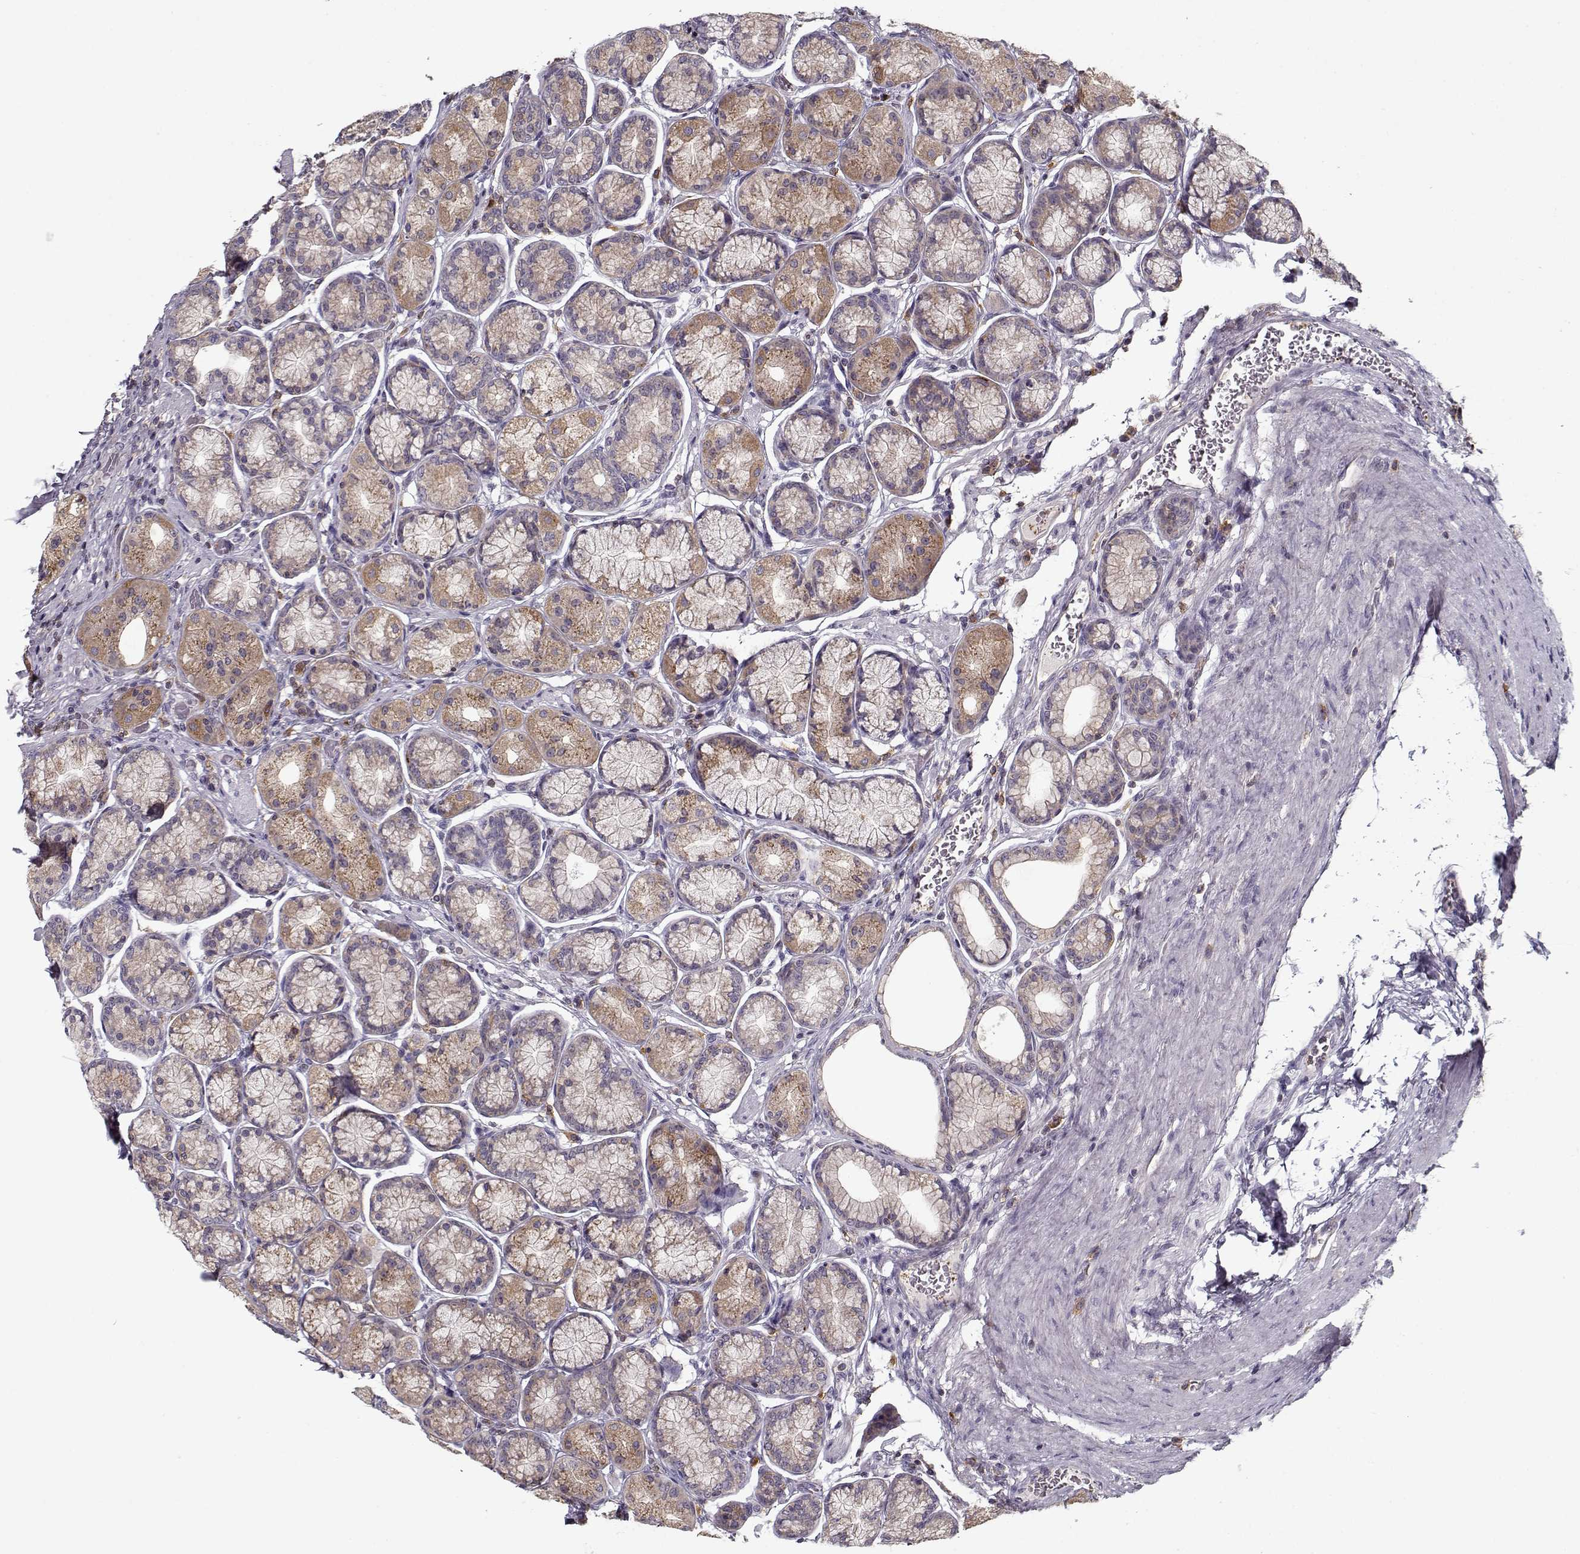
{"staining": {"intensity": "moderate", "quantity": "25%-75%", "location": "cytoplasmic/membranous"}, "tissue": "stomach", "cell_type": "Glandular cells", "image_type": "normal", "snomed": [{"axis": "morphology", "description": "Normal tissue, NOS"}, {"axis": "morphology", "description": "Adenocarcinoma, NOS"}, {"axis": "morphology", "description": "Adenocarcinoma, High grade"}, {"axis": "topography", "description": "Stomach, upper"}, {"axis": "topography", "description": "Stomach"}], "caption": "Human stomach stained with a brown dye shows moderate cytoplasmic/membranous positive positivity in approximately 25%-75% of glandular cells.", "gene": "UNC13D", "patient": {"sex": "female", "age": 65}}